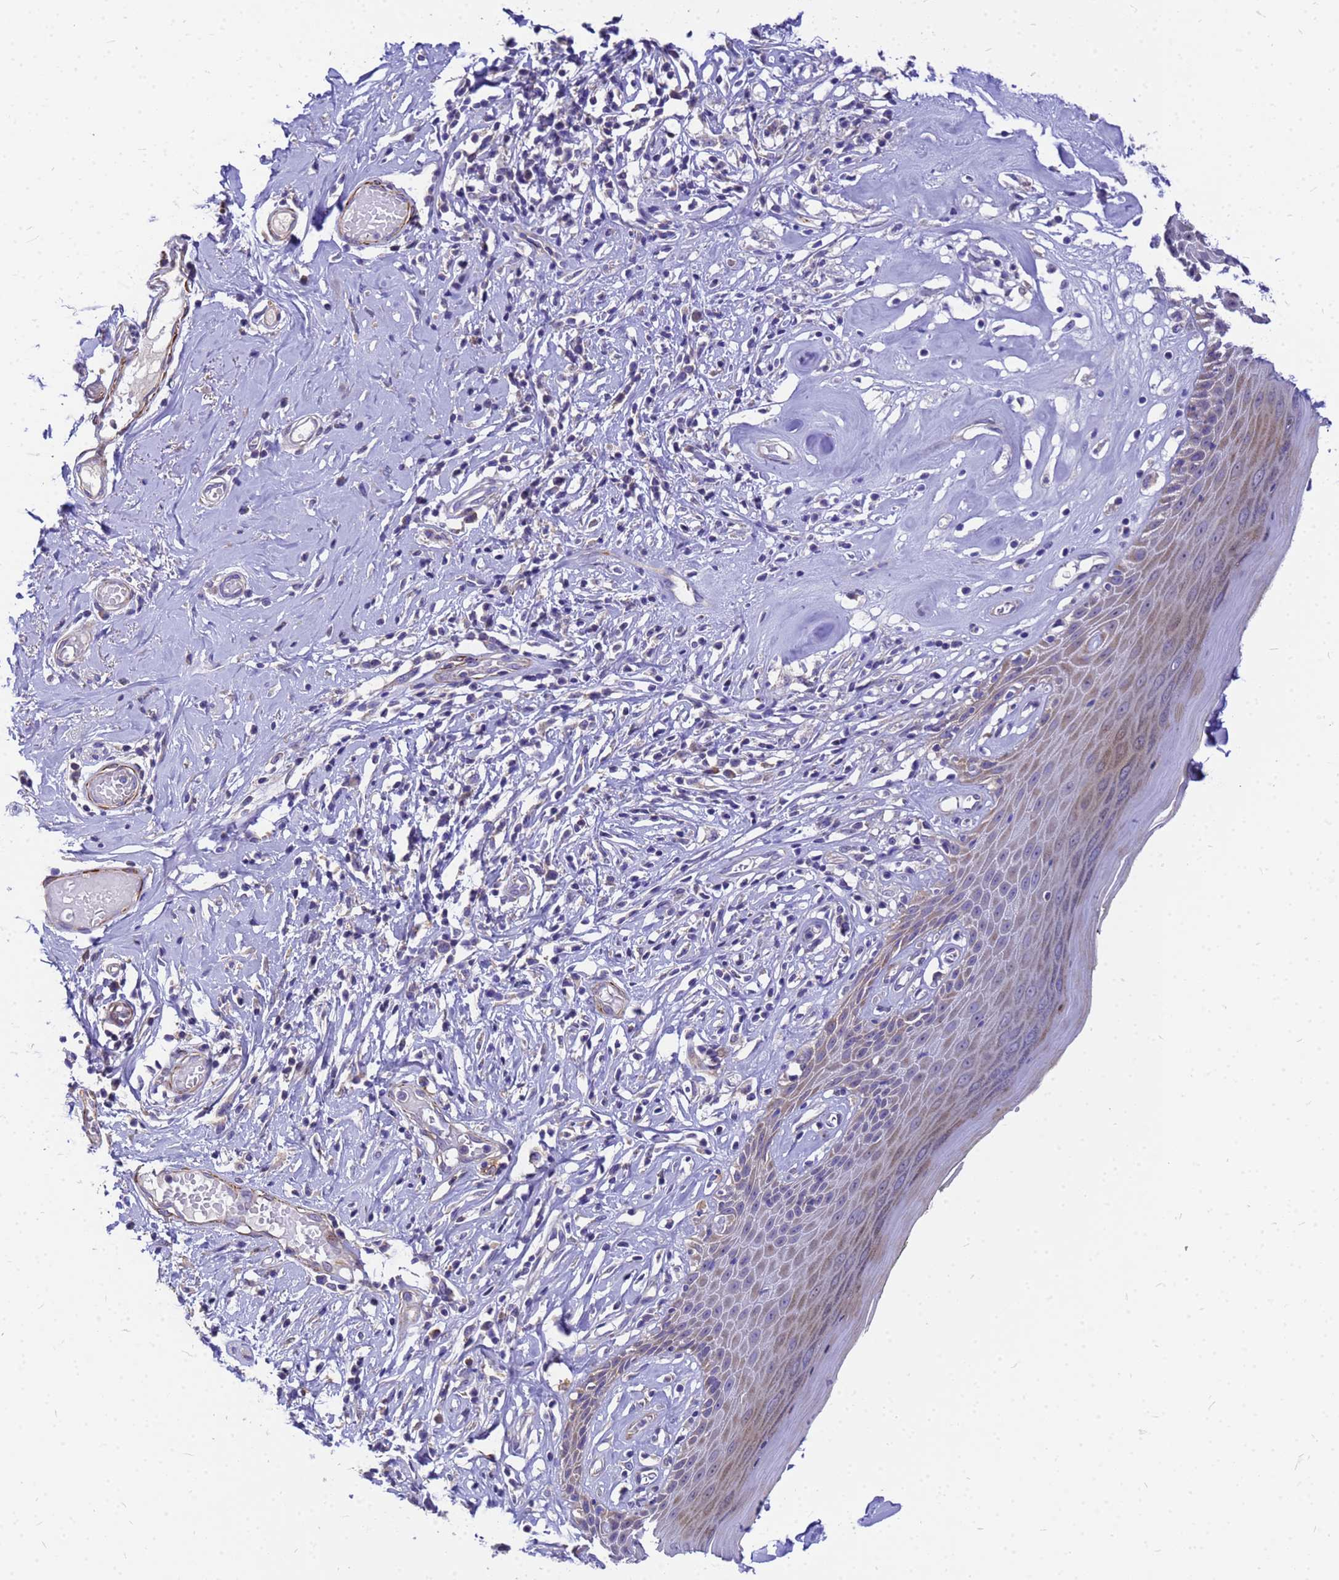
{"staining": {"intensity": "weak", "quantity": "<25%", "location": "cytoplasmic/membranous"}, "tissue": "skin", "cell_type": "Epidermal cells", "image_type": "normal", "snomed": [{"axis": "morphology", "description": "Normal tissue, NOS"}, {"axis": "morphology", "description": "Inflammation, NOS"}, {"axis": "topography", "description": "Vulva"}], "caption": "The photomicrograph reveals no significant positivity in epidermal cells of skin.", "gene": "POP7", "patient": {"sex": "female", "age": 84}}